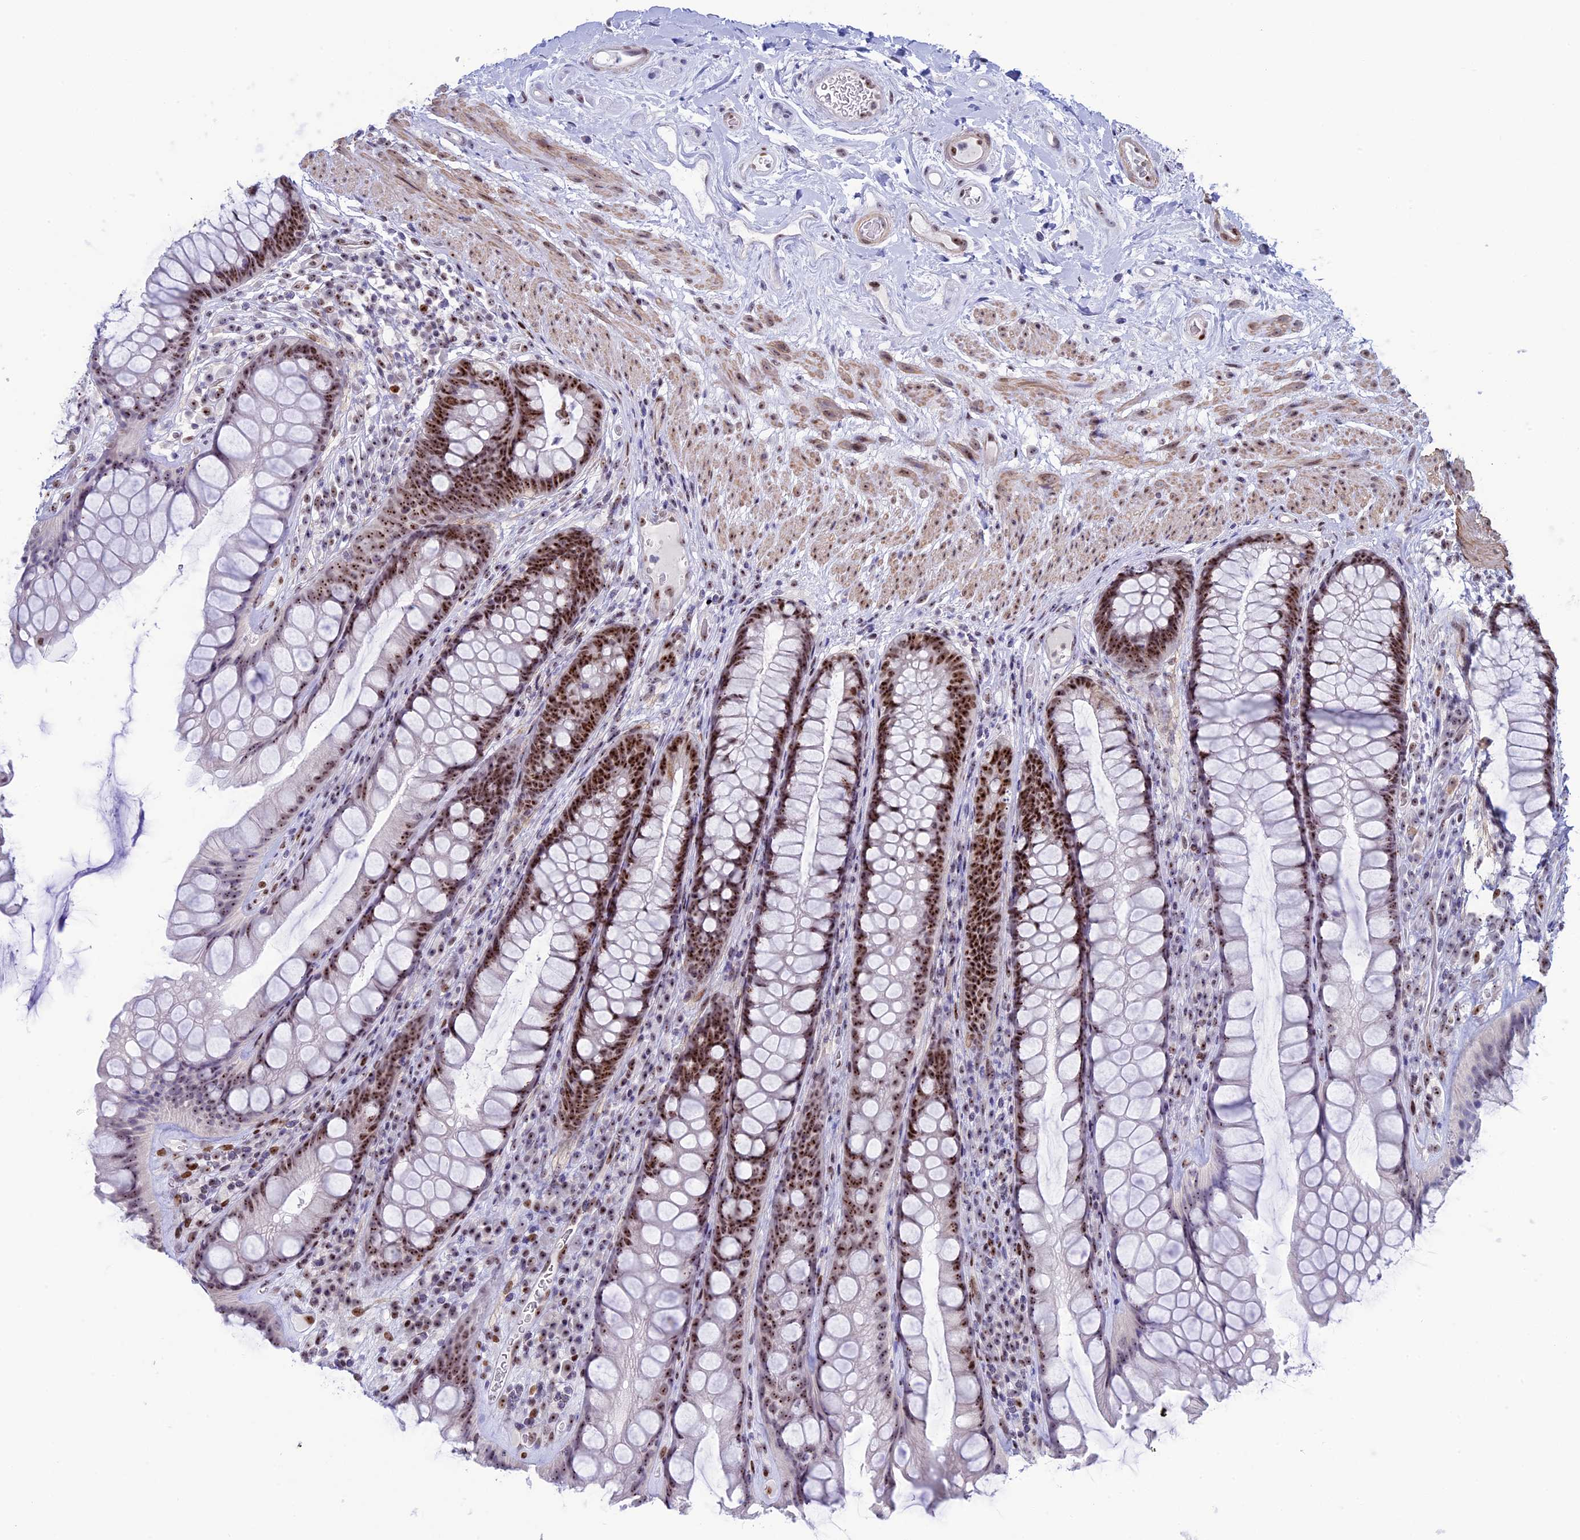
{"staining": {"intensity": "strong", "quantity": ">75%", "location": "nuclear"}, "tissue": "rectum", "cell_type": "Glandular cells", "image_type": "normal", "snomed": [{"axis": "morphology", "description": "Normal tissue, NOS"}, {"axis": "topography", "description": "Rectum"}], "caption": "Immunohistochemistry staining of benign rectum, which displays high levels of strong nuclear expression in approximately >75% of glandular cells indicating strong nuclear protein positivity. The staining was performed using DAB (3,3'-diaminobenzidine) (brown) for protein detection and nuclei were counterstained in hematoxylin (blue).", "gene": "CCDC86", "patient": {"sex": "male", "age": 74}}